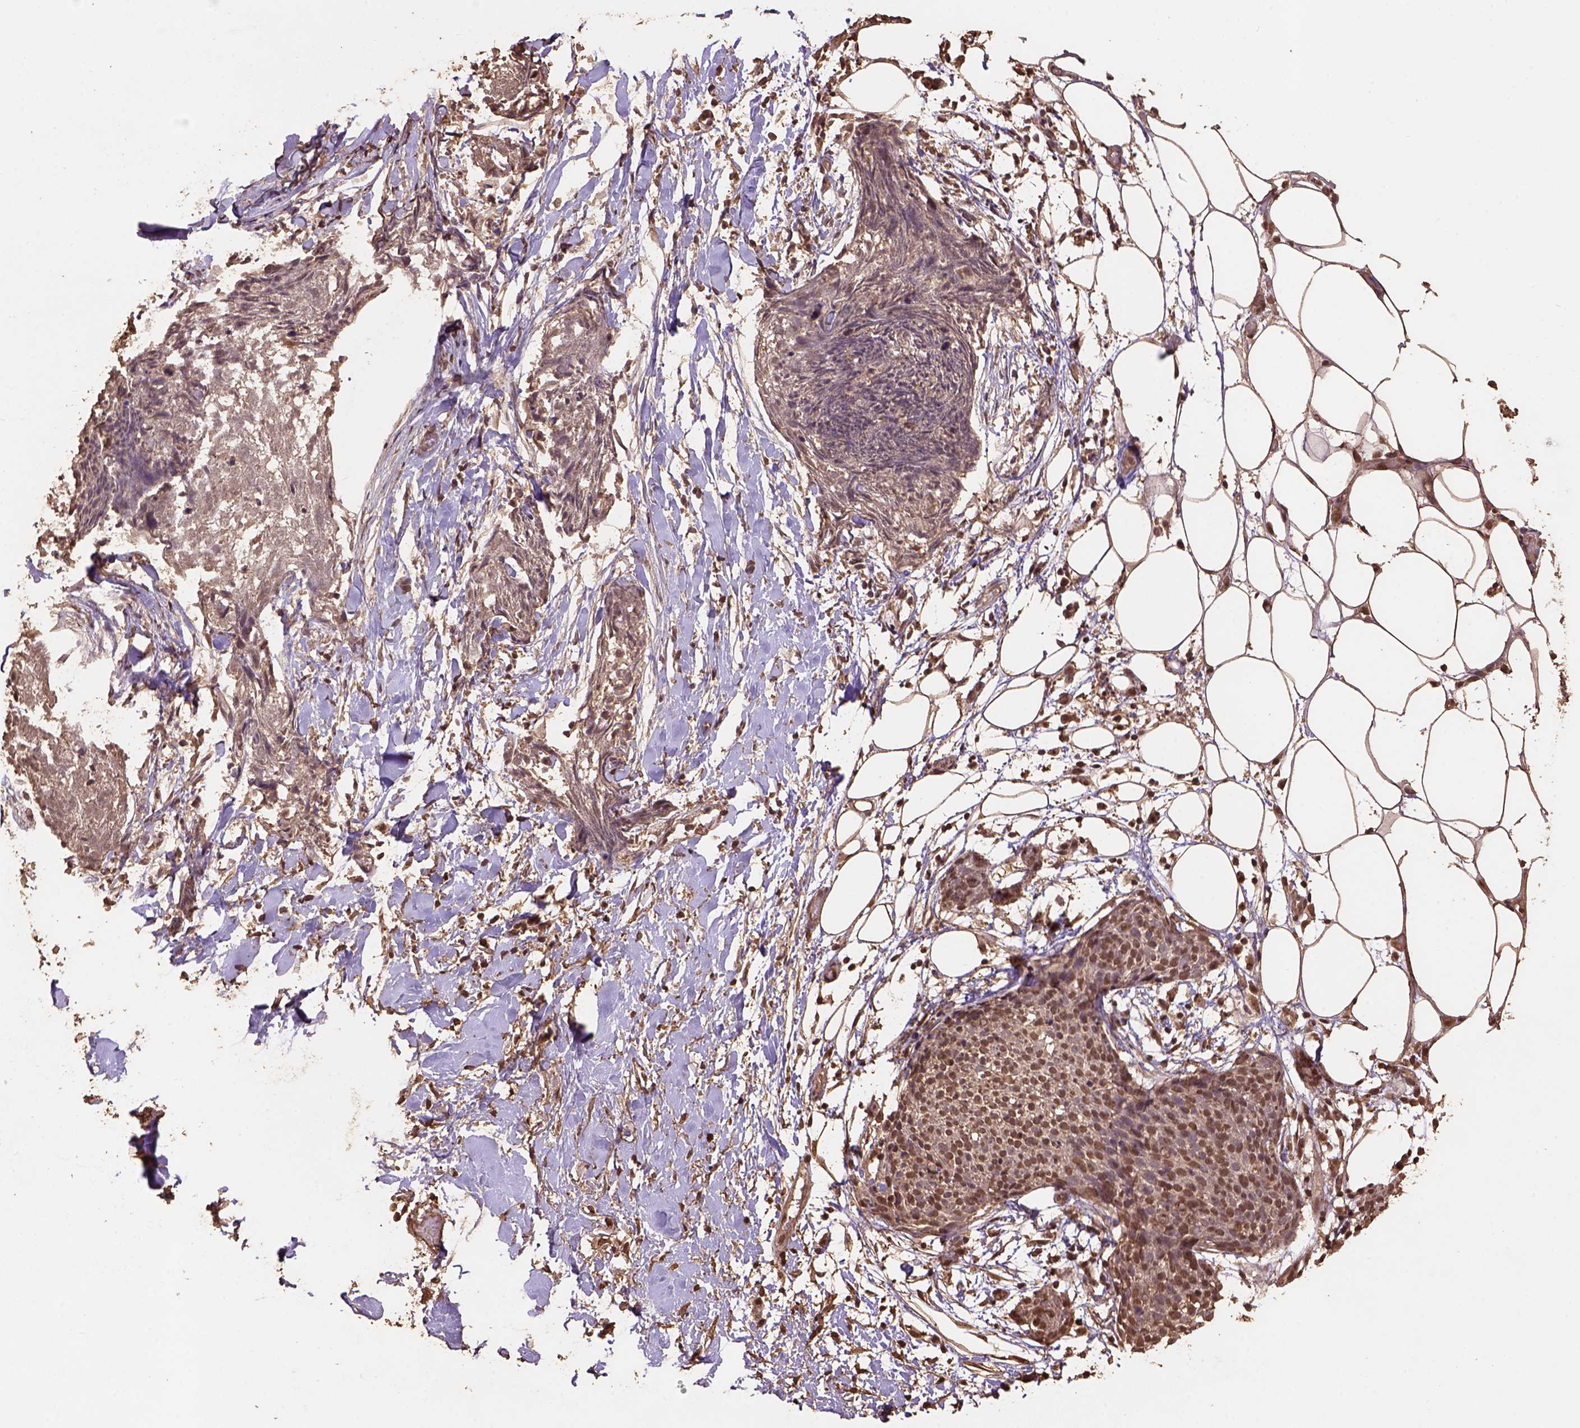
{"staining": {"intensity": "moderate", "quantity": ">75%", "location": "nuclear"}, "tissue": "skin cancer", "cell_type": "Tumor cells", "image_type": "cancer", "snomed": [{"axis": "morphology", "description": "Squamous cell carcinoma, NOS"}, {"axis": "topography", "description": "Skin"}, {"axis": "topography", "description": "Vulva"}], "caption": "Moderate nuclear protein positivity is seen in about >75% of tumor cells in skin squamous cell carcinoma. (DAB (3,3'-diaminobenzidine) IHC, brown staining for protein, blue staining for nuclei).", "gene": "CSTF2T", "patient": {"sex": "female", "age": 75}}